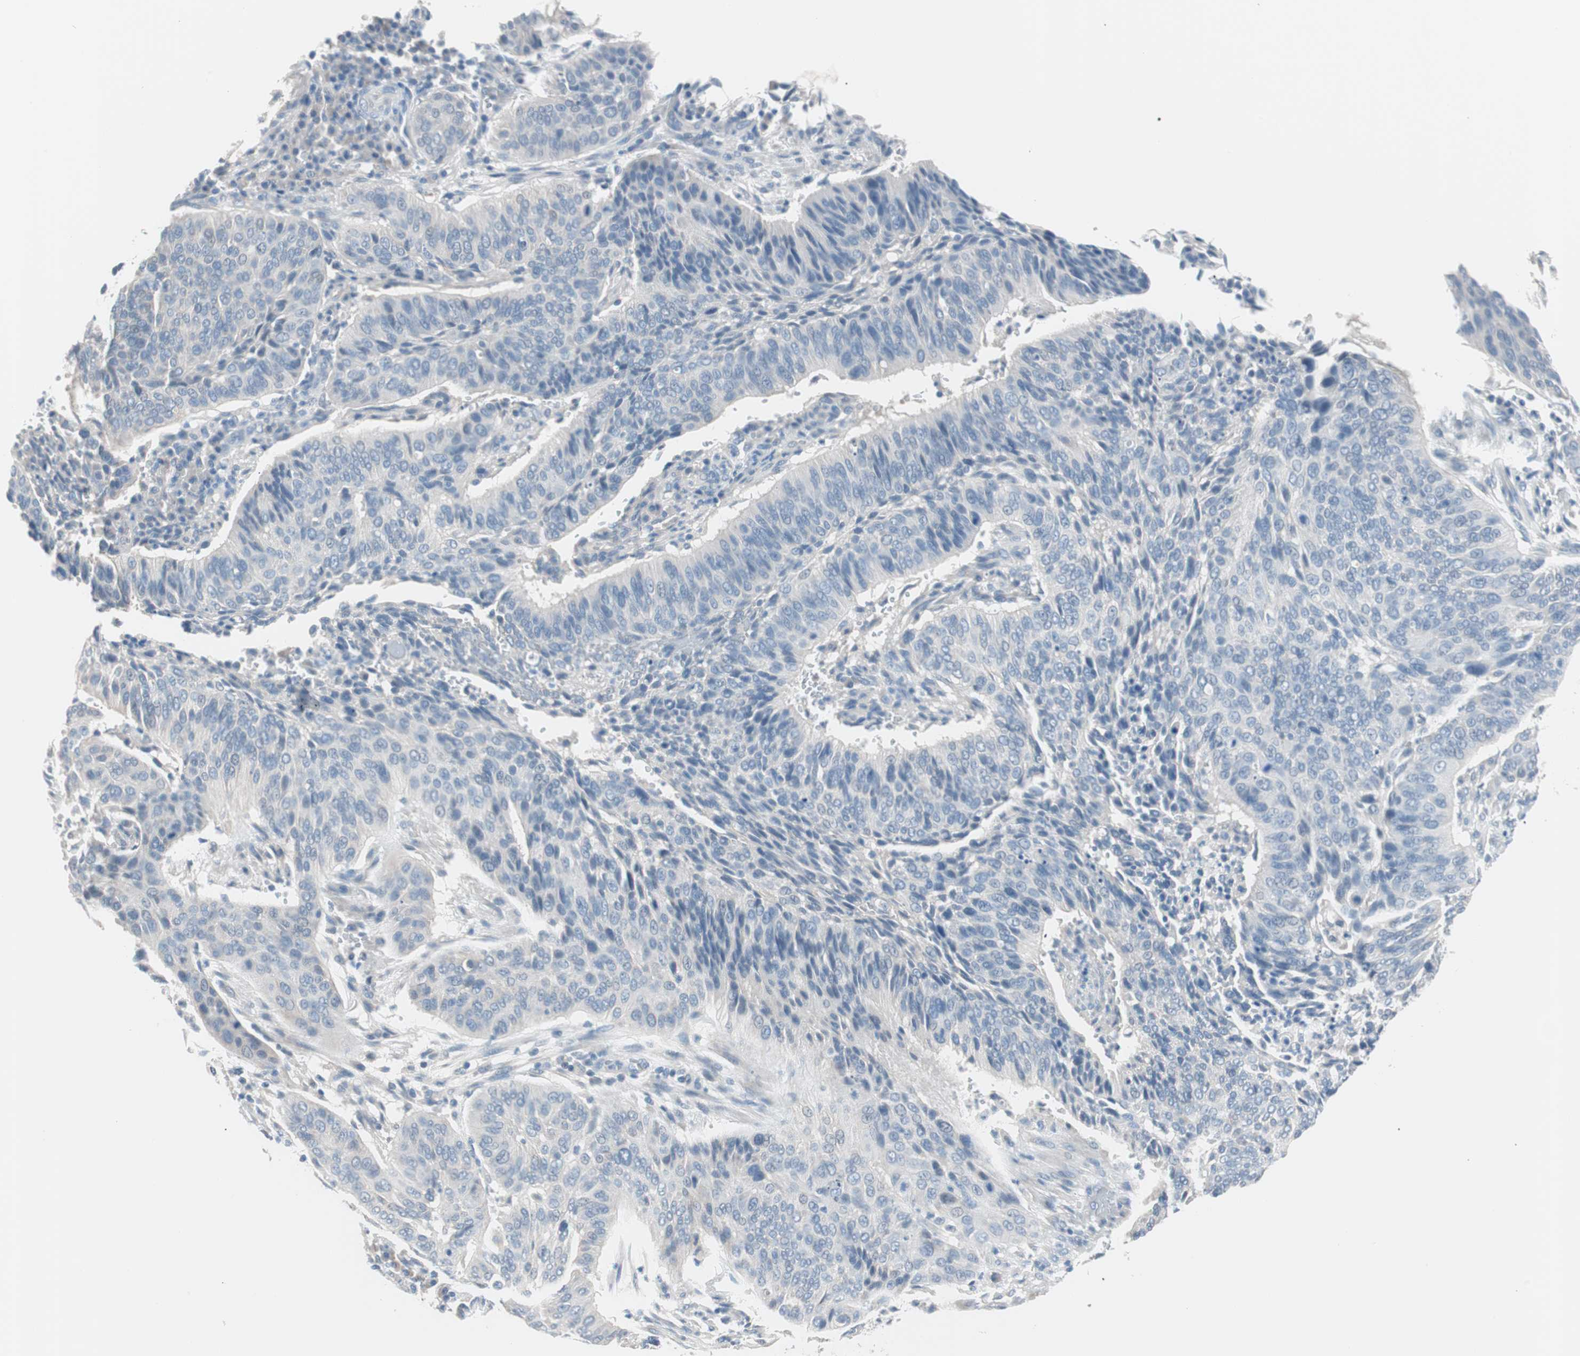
{"staining": {"intensity": "negative", "quantity": "none", "location": "none"}, "tissue": "cervical cancer", "cell_type": "Tumor cells", "image_type": "cancer", "snomed": [{"axis": "morphology", "description": "Squamous cell carcinoma, NOS"}, {"axis": "topography", "description": "Cervix"}], "caption": "Immunohistochemistry (IHC) micrograph of cervical cancer stained for a protein (brown), which exhibits no positivity in tumor cells.", "gene": "VIL1", "patient": {"sex": "female", "age": 39}}